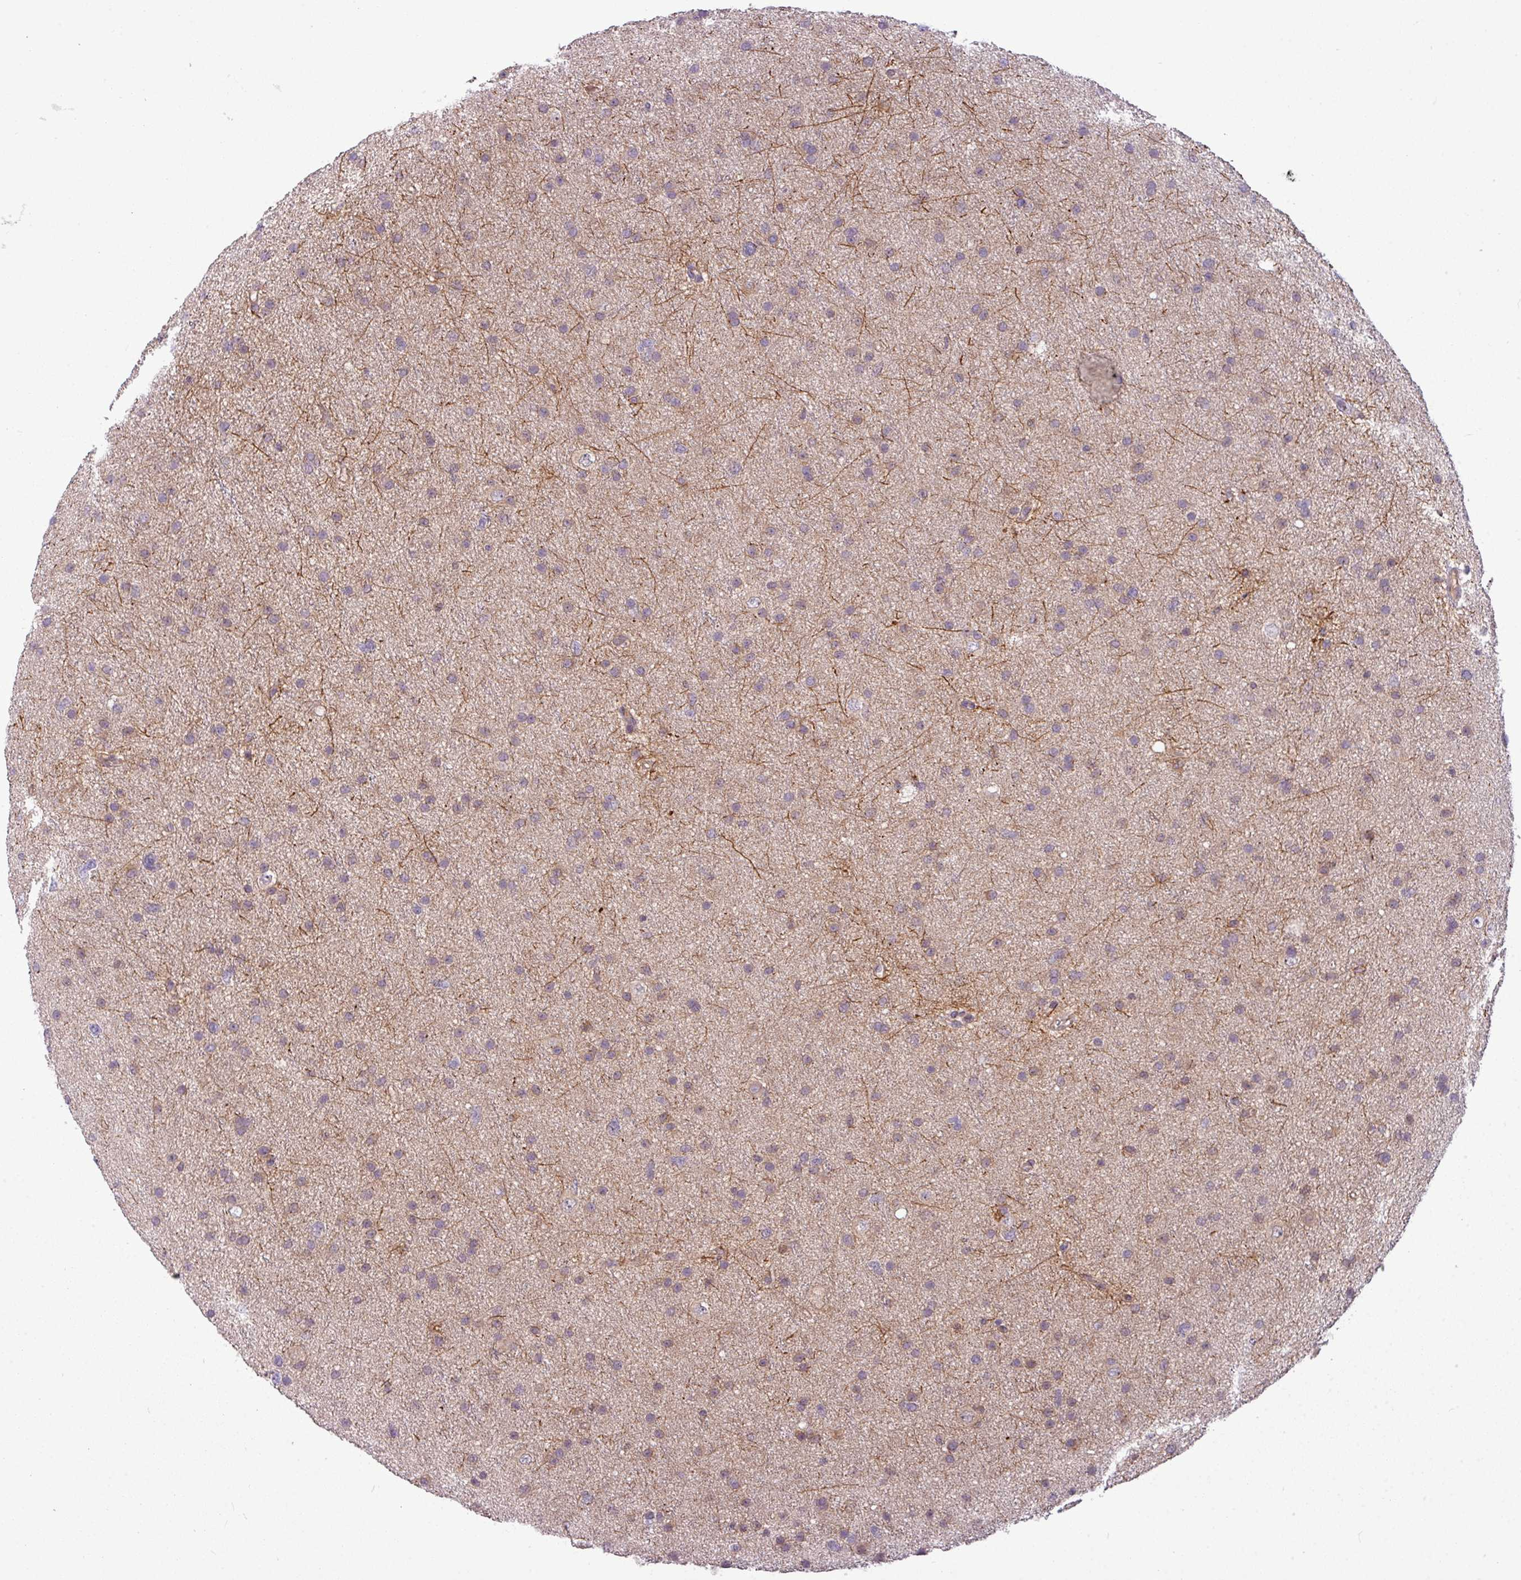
{"staining": {"intensity": "negative", "quantity": "none", "location": "none"}, "tissue": "glioma", "cell_type": "Tumor cells", "image_type": "cancer", "snomed": [{"axis": "morphology", "description": "Glioma, malignant, Low grade"}, {"axis": "topography", "description": "Cerebral cortex"}], "caption": "This is an immunohistochemistry photomicrograph of human glioma. There is no staining in tumor cells.", "gene": "ZNF35", "patient": {"sex": "female", "age": 39}}